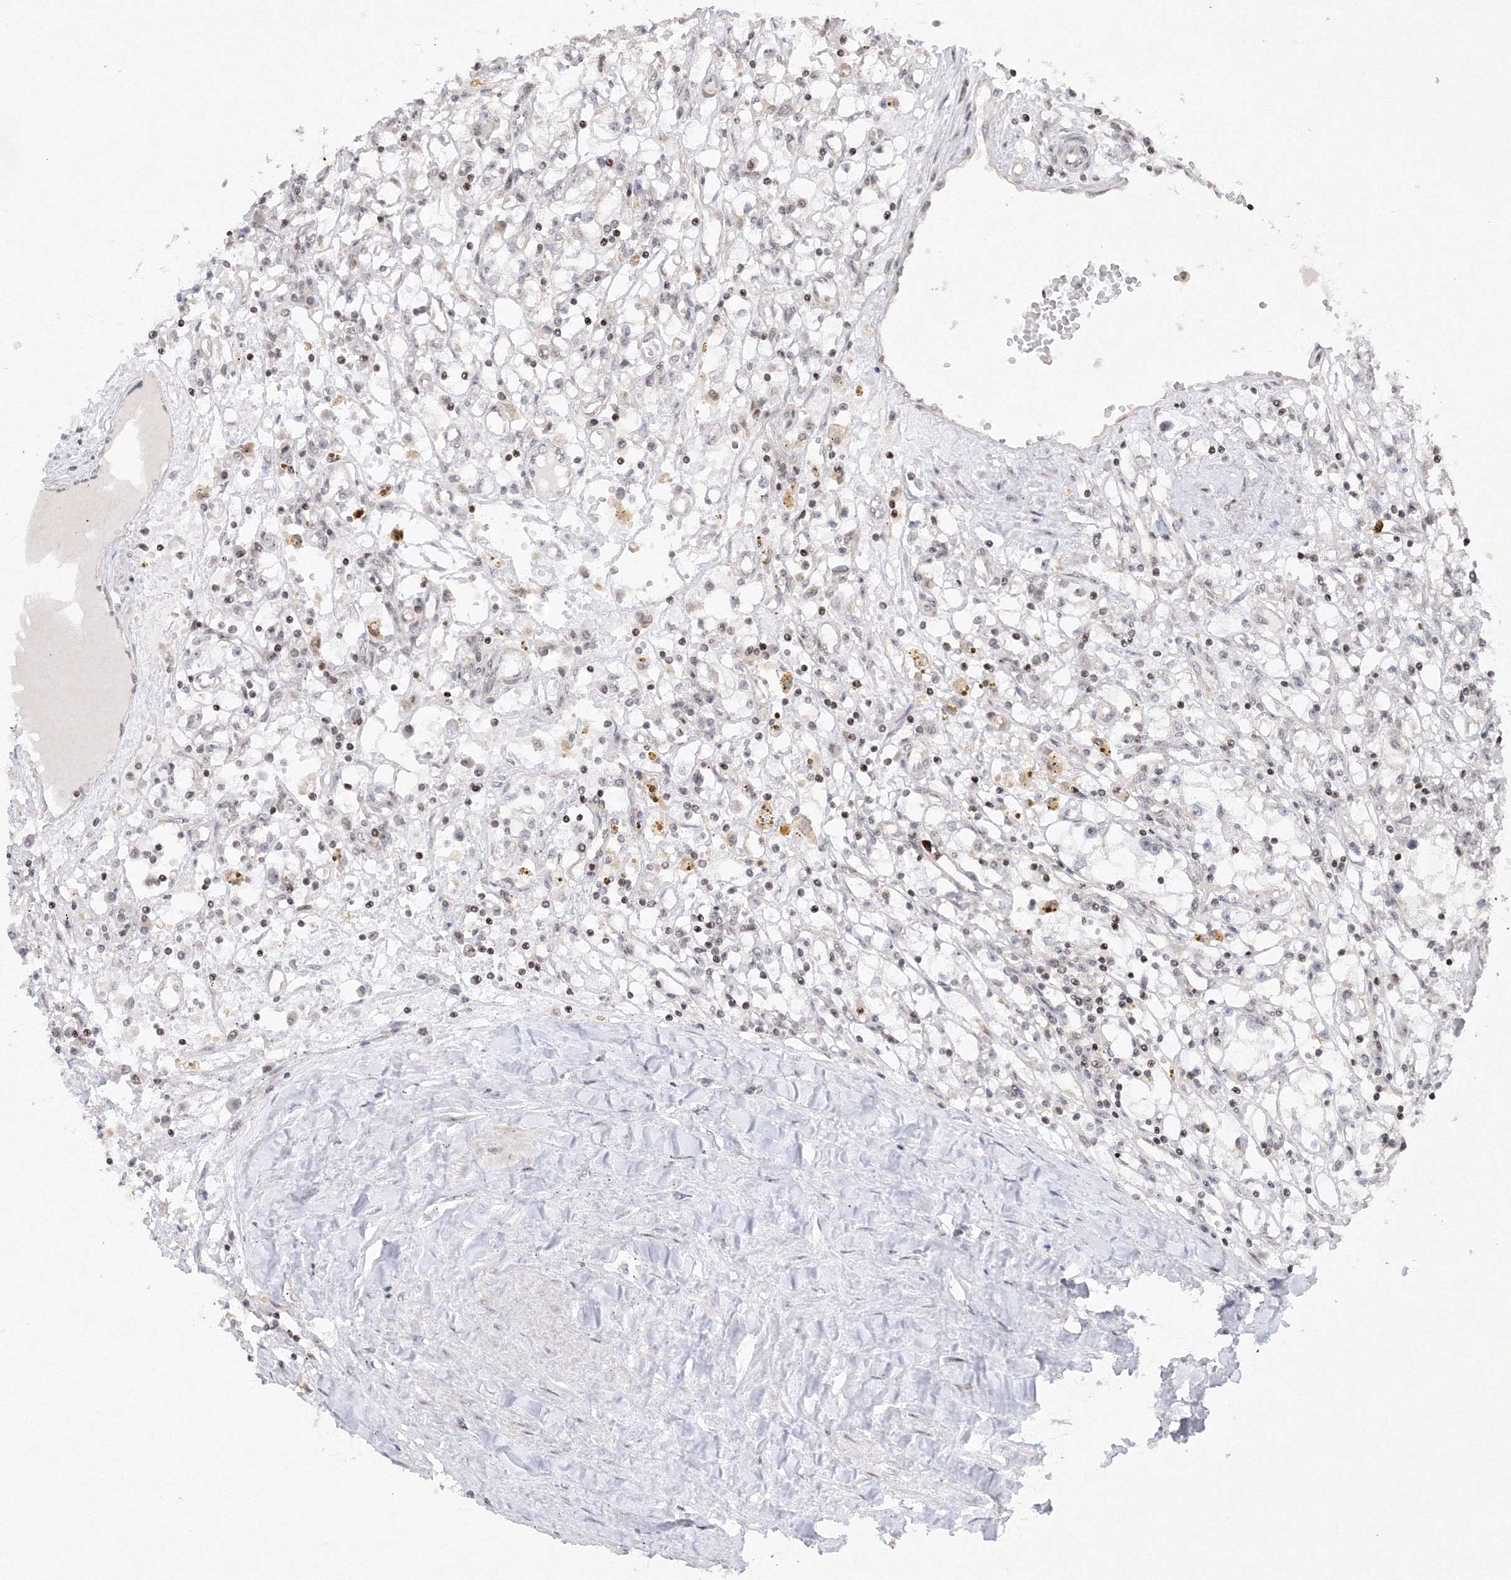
{"staining": {"intensity": "negative", "quantity": "none", "location": "none"}, "tissue": "renal cancer", "cell_type": "Tumor cells", "image_type": "cancer", "snomed": [{"axis": "morphology", "description": "Adenocarcinoma, NOS"}, {"axis": "topography", "description": "Kidney"}], "caption": "High magnification brightfield microscopy of renal cancer (adenocarcinoma) stained with DAB (brown) and counterstained with hematoxylin (blue): tumor cells show no significant staining.", "gene": "MKRN2", "patient": {"sex": "male", "age": 56}}